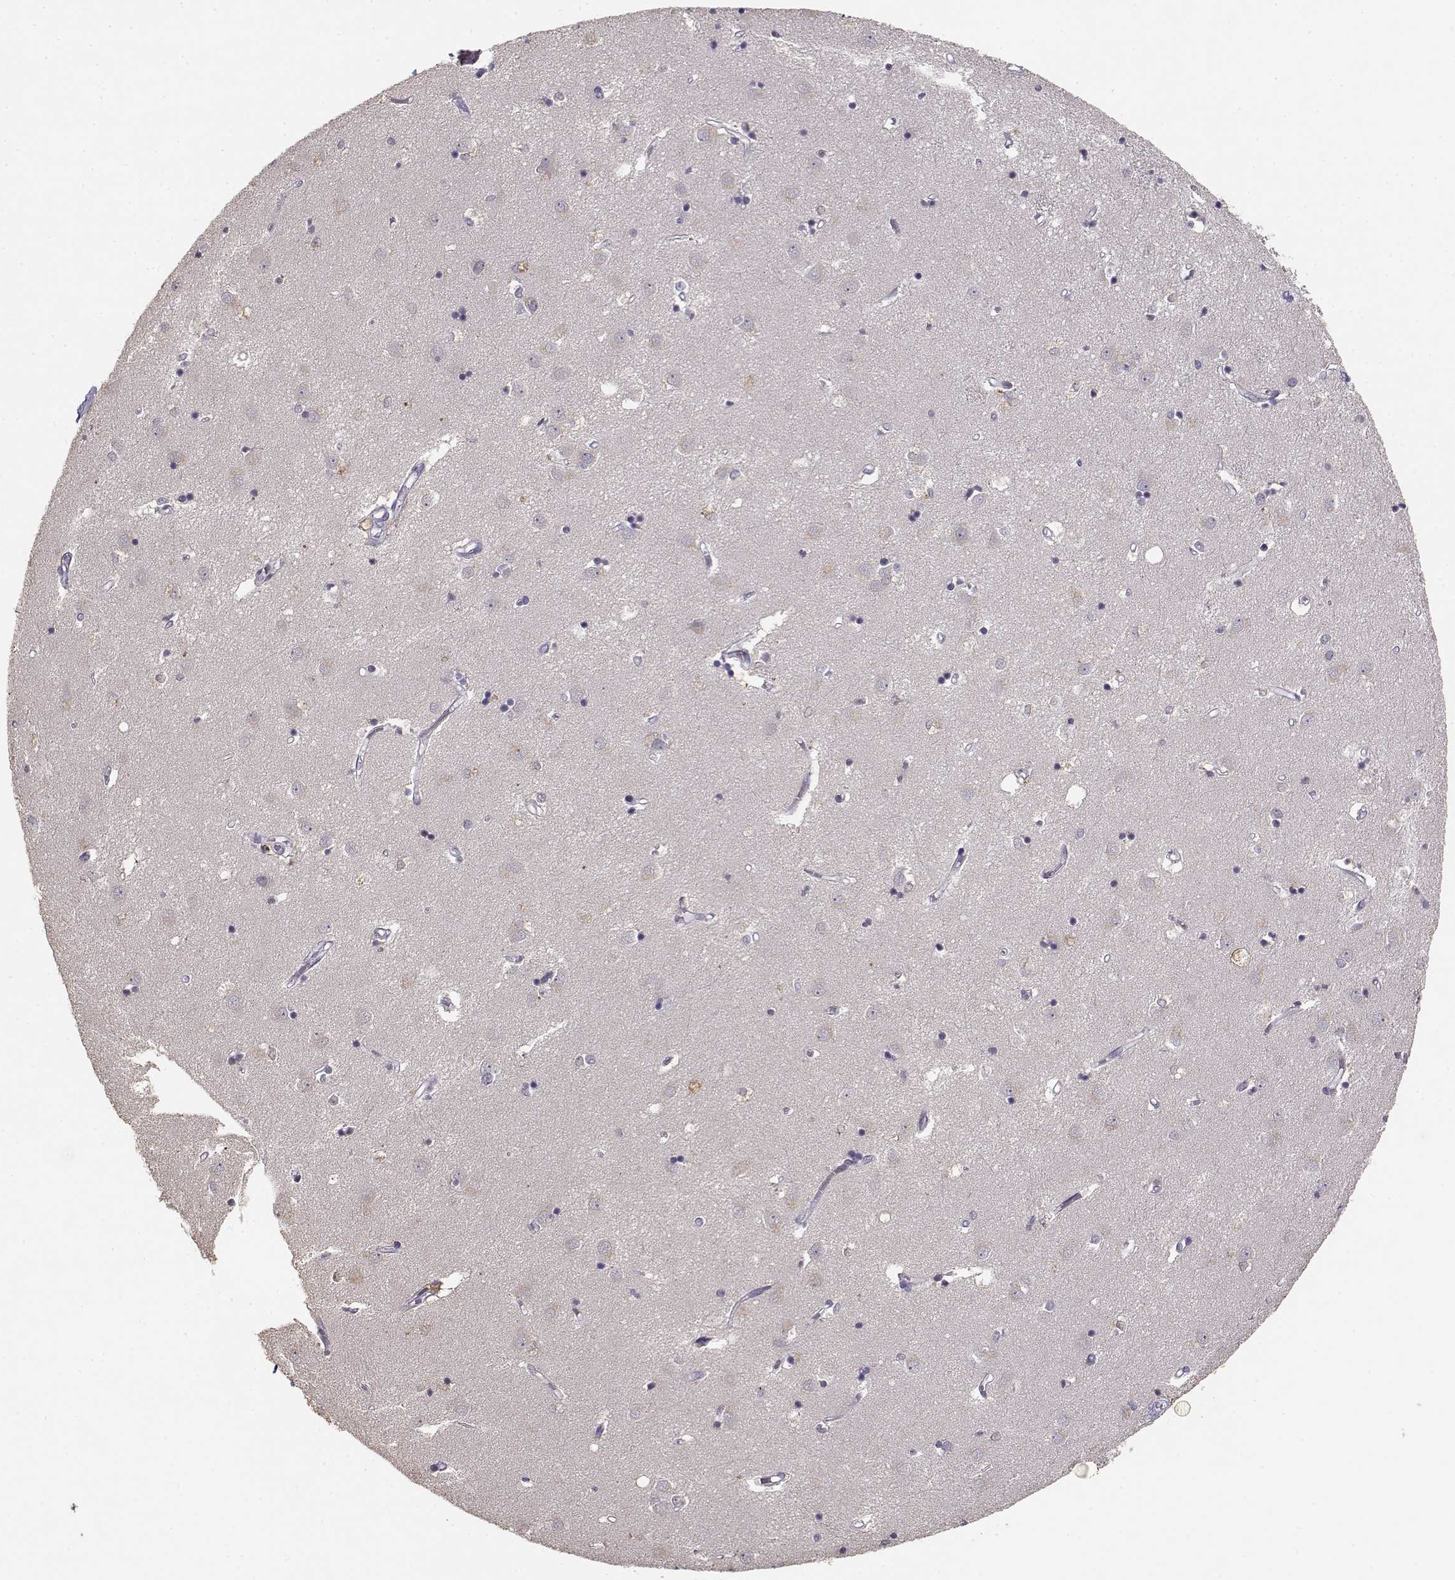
{"staining": {"intensity": "negative", "quantity": "none", "location": "none"}, "tissue": "caudate", "cell_type": "Glial cells", "image_type": "normal", "snomed": [{"axis": "morphology", "description": "Normal tissue, NOS"}, {"axis": "topography", "description": "Lateral ventricle wall"}], "caption": "Caudate stained for a protein using IHC shows no expression glial cells.", "gene": "UROC1", "patient": {"sex": "male", "age": 54}}